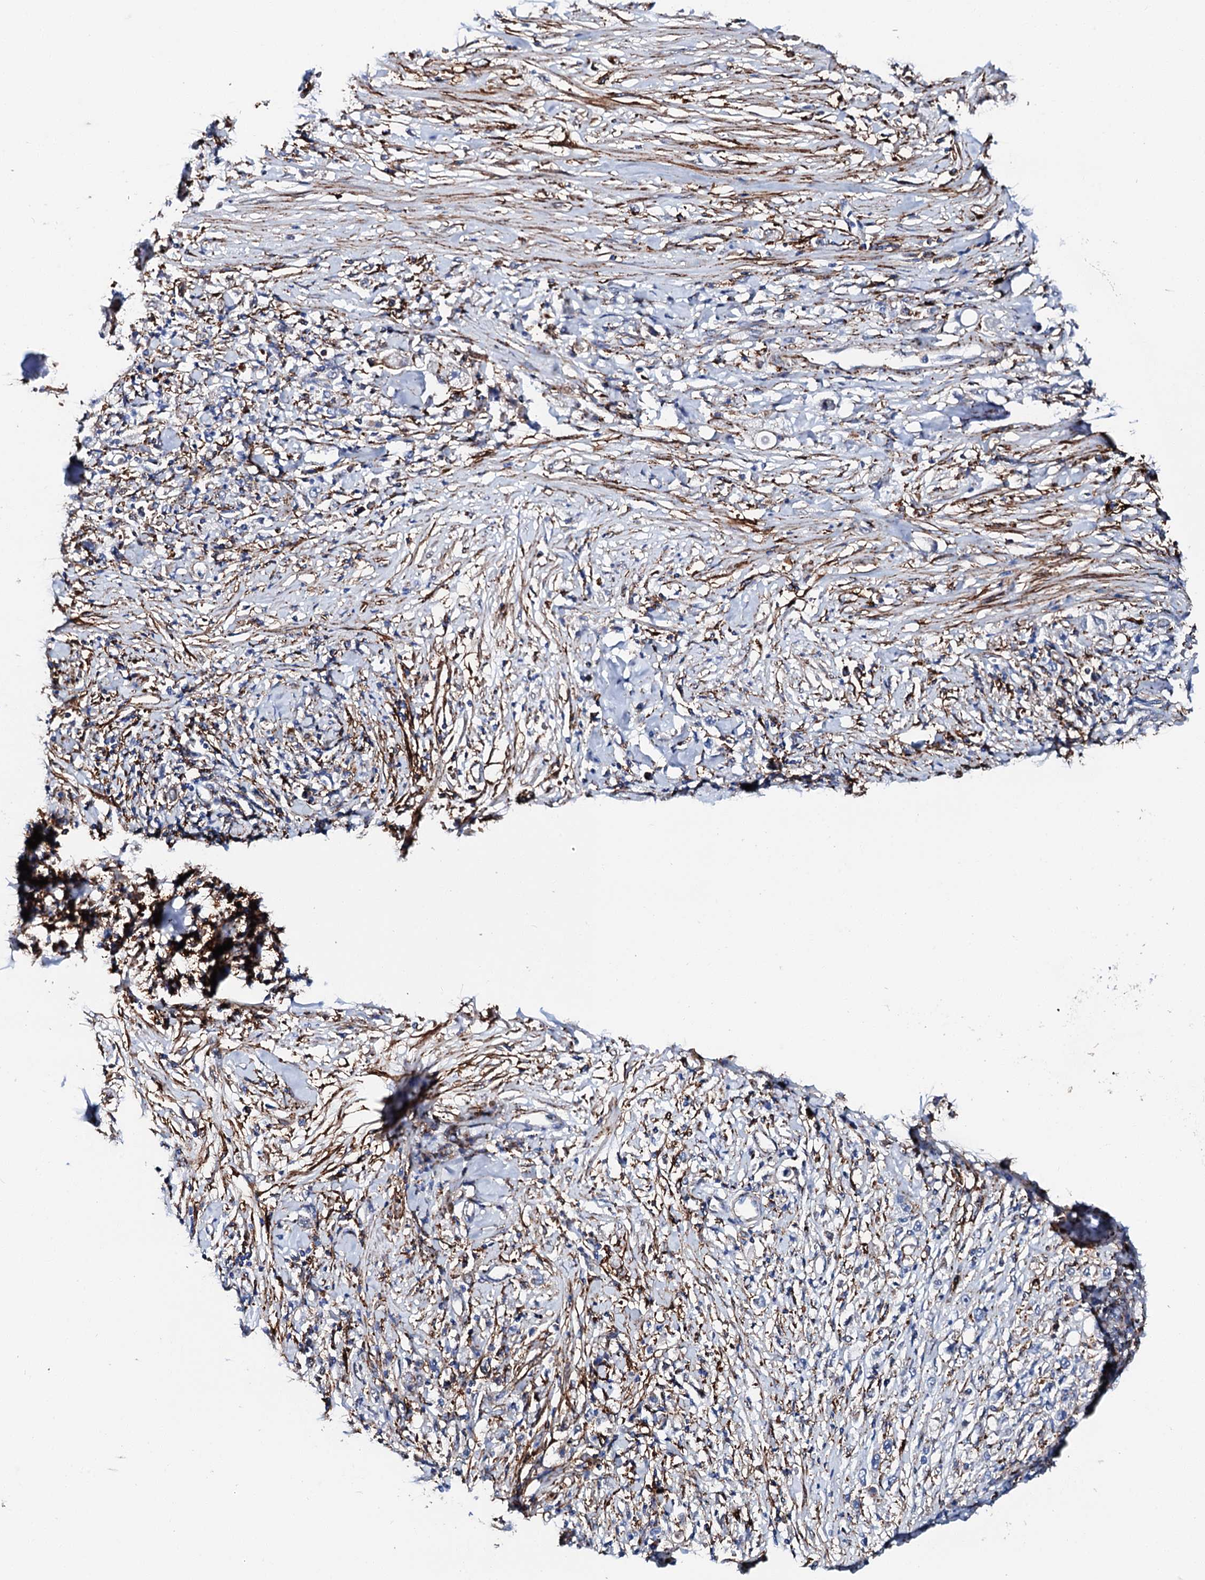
{"staining": {"intensity": "negative", "quantity": "none", "location": "none"}, "tissue": "stomach cancer", "cell_type": "Tumor cells", "image_type": "cancer", "snomed": [{"axis": "morphology", "description": "Adenocarcinoma, NOS"}, {"axis": "topography", "description": "Stomach"}], "caption": "DAB (3,3'-diaminobenzidine) immunohistochemical staining of human stomach cancer (adenocarcinoma) exhibits no significant expression in tumor cells.", "gene": "MED13L", "patient": {"sex": "female", "age": 59}}